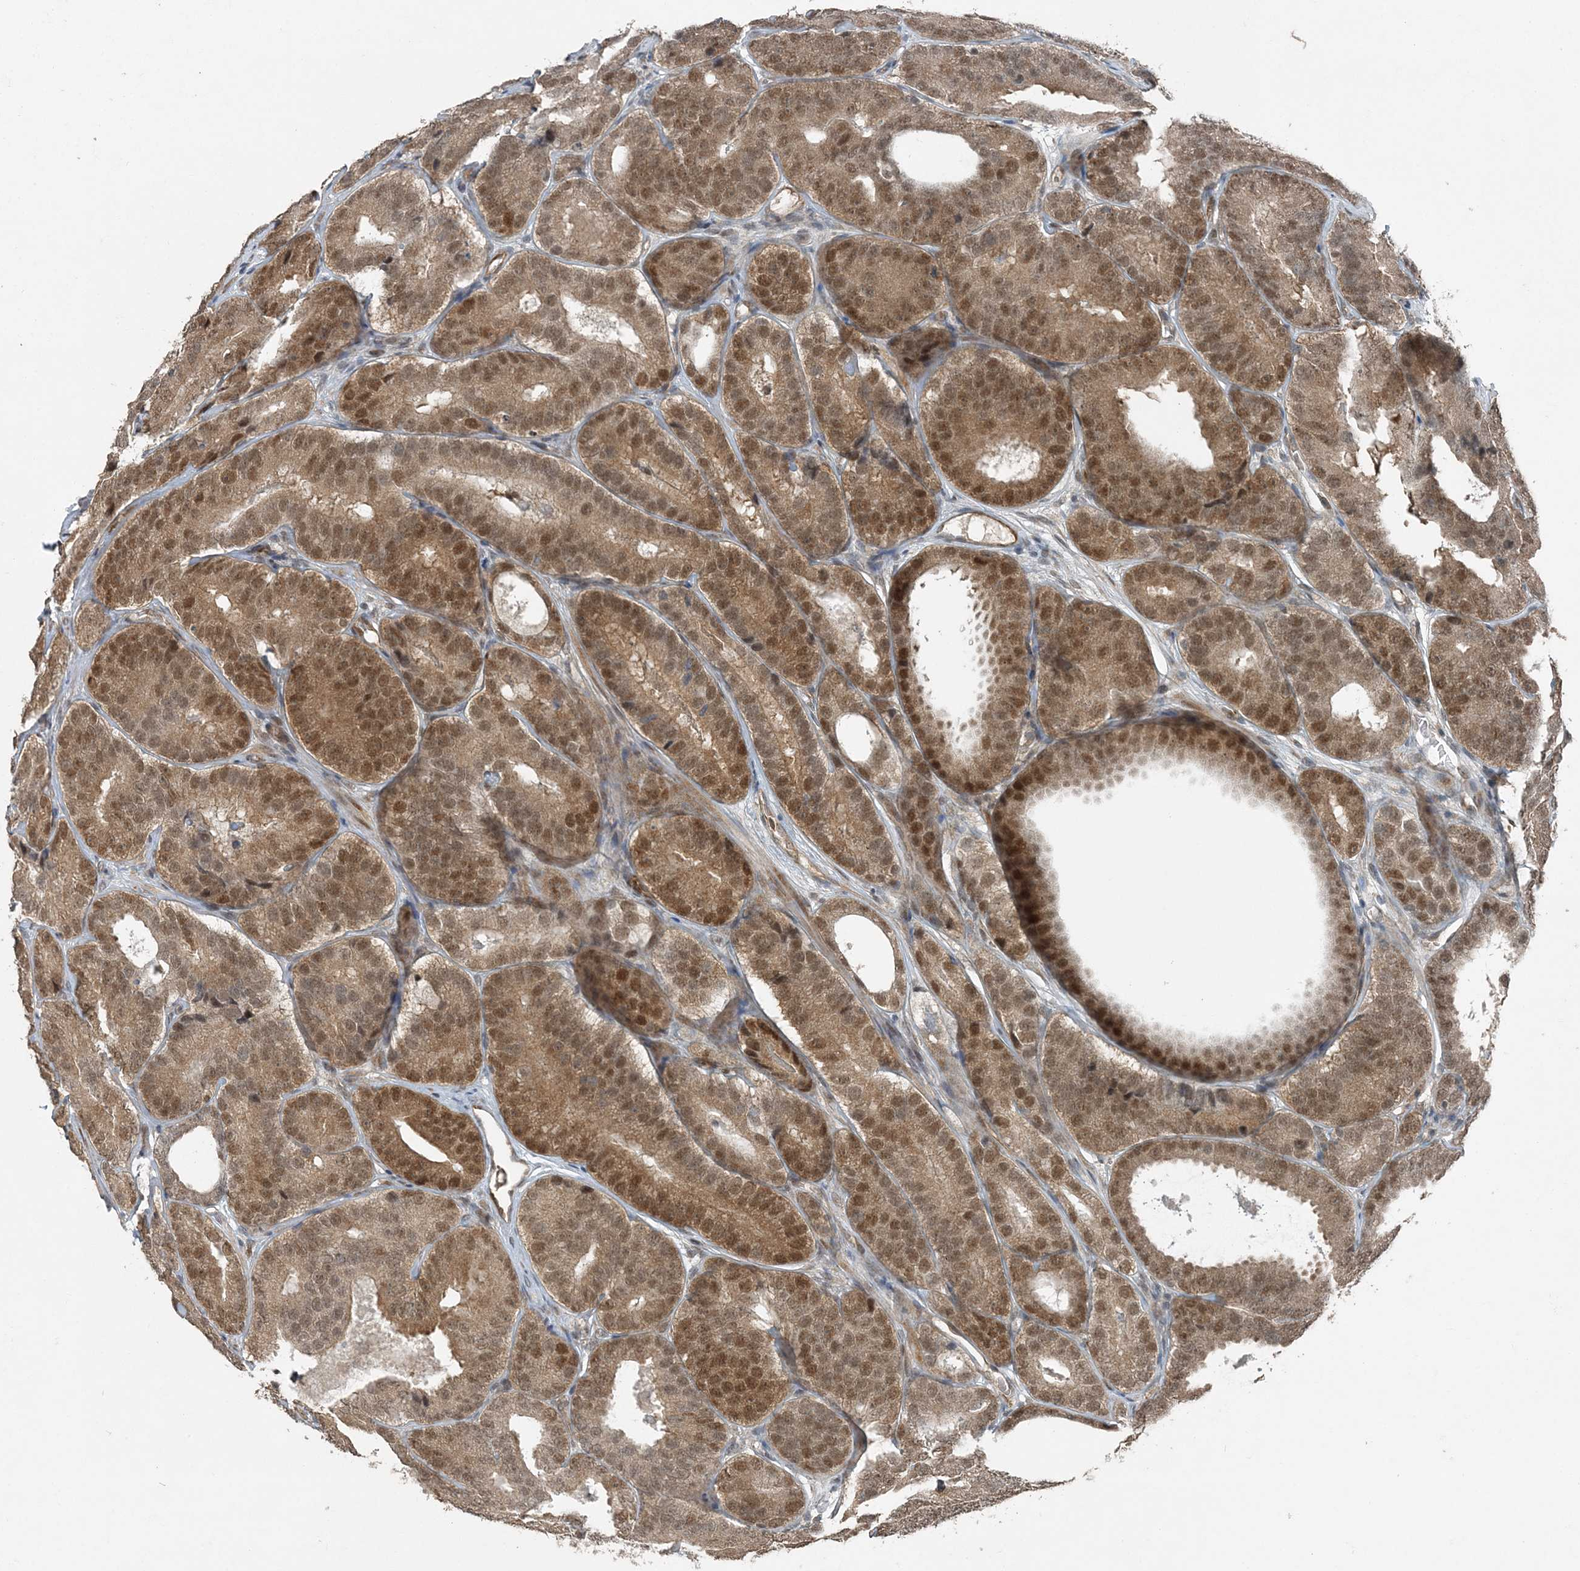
{"staining": {"intensity": "moderate", "quantity": ">75%", "location": "cytoplasmic/membranous,nuclear"}, "tissue": "prostate cancer", "cell_type": "Tumor cells", "image_type": "cancer", "snomed": [{"axis": "morphology", "description": "Adenocarcinoma, High grade"}, {"axis": "topography", "description": "Prostate"}], "caption": "This is a micrograph of immunohistochemistry (IHC) staining of prostate cancer (high-grade adenocarcinoma), which shows moderate positivity in the cytoplasmic/membranous and nuclear of tumor cells.", "gene": "COPS7B", "patient": {"sex": "male", "age": 56}}